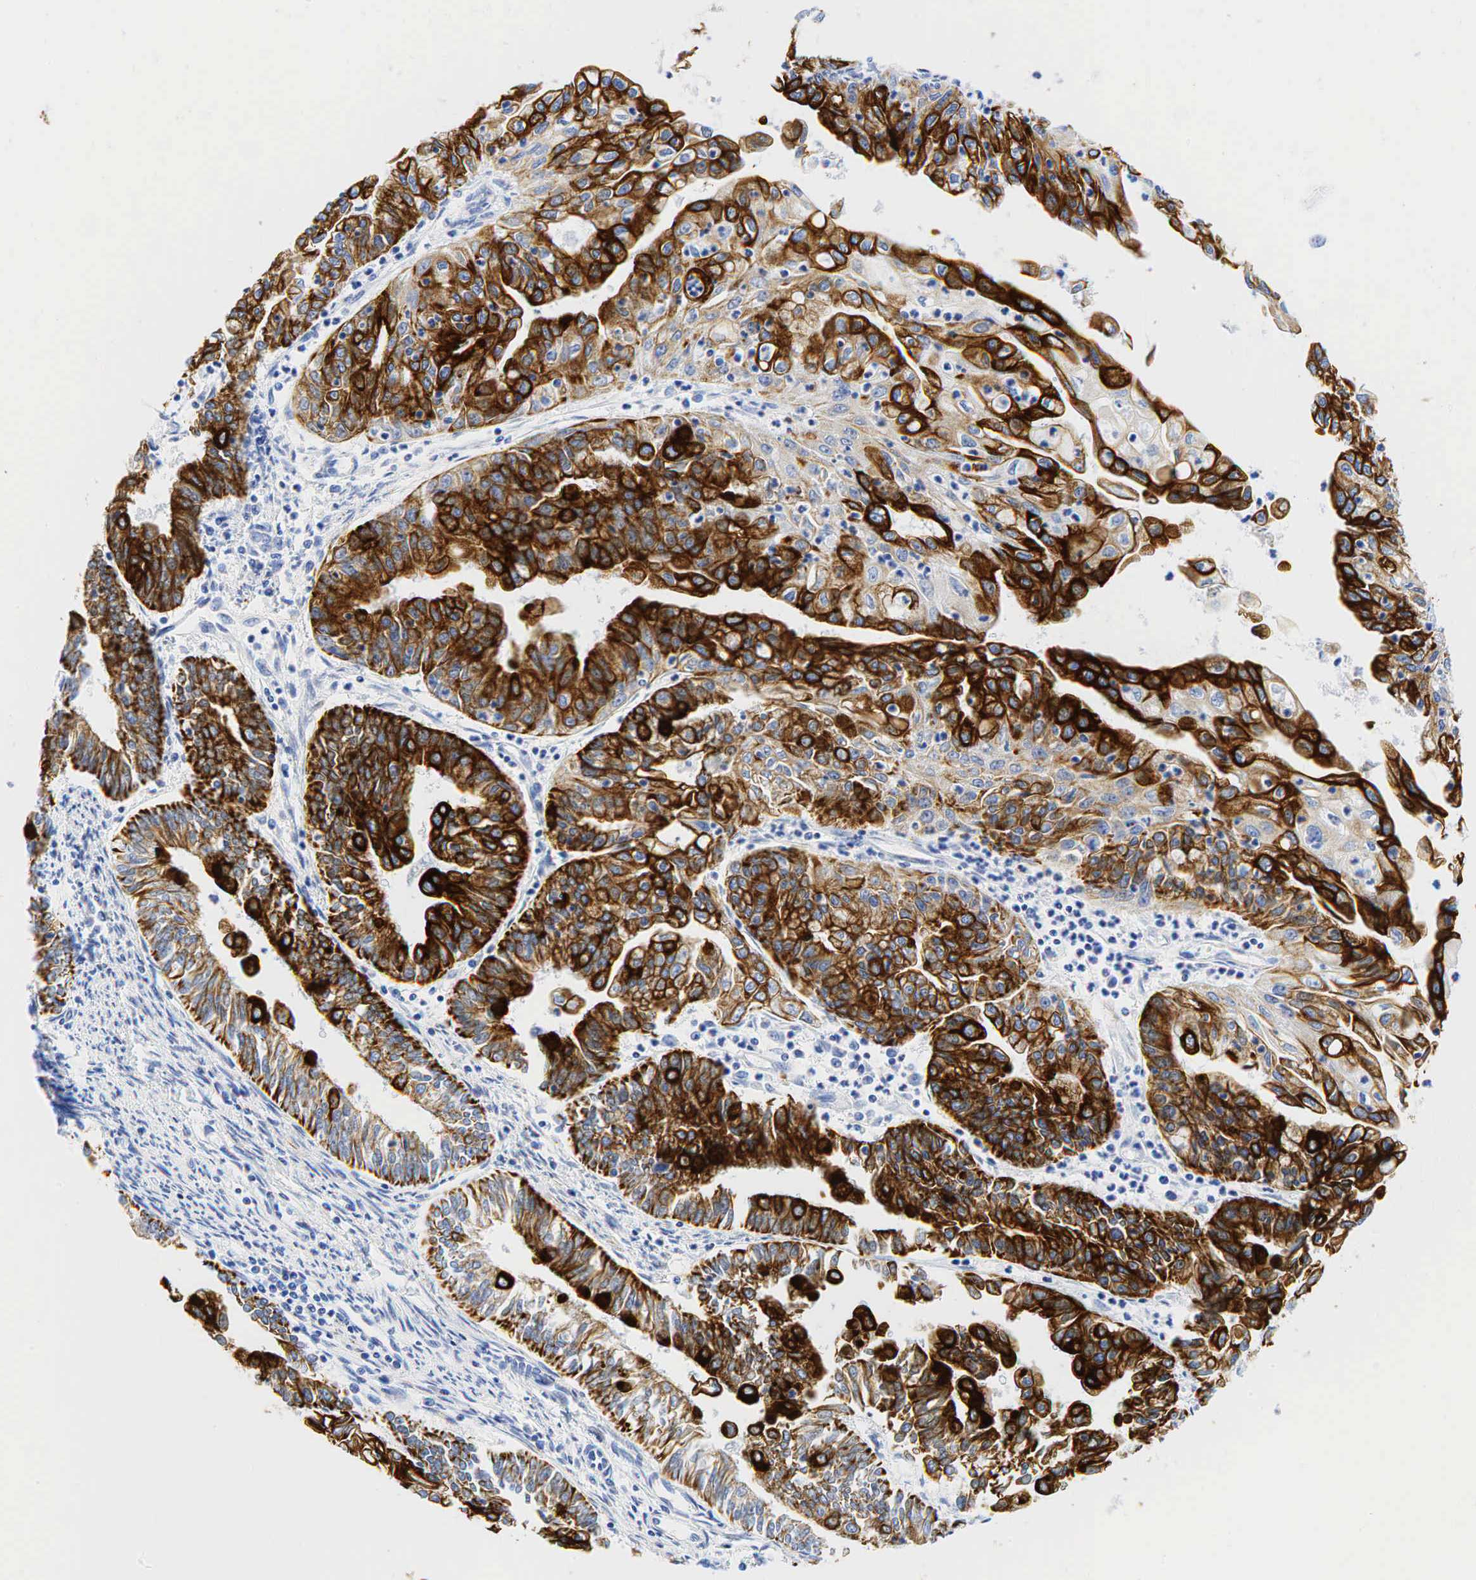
{"staining": {"intensity": "strong", "quantity": ">75%", "location": "cytoplasmic/membranous"}, "tissue": "endometrial cancer", "cell_type": "Tumor cells", "image_type": "cancer", "snomed": [{"axis": "morphology", "description": "Adenocarcinoma, NOS"}, {"axis": "topography", "description": "Endometrium"}], "caption": "Protein analysis of endometrial cancer (adenocarcinoma) tissue displays strong cytoplasmic/membranous positivity in approximately >75% of tumor cells.", "gene": "KRT18", "patient": {"sex": "female", "age": 75}}